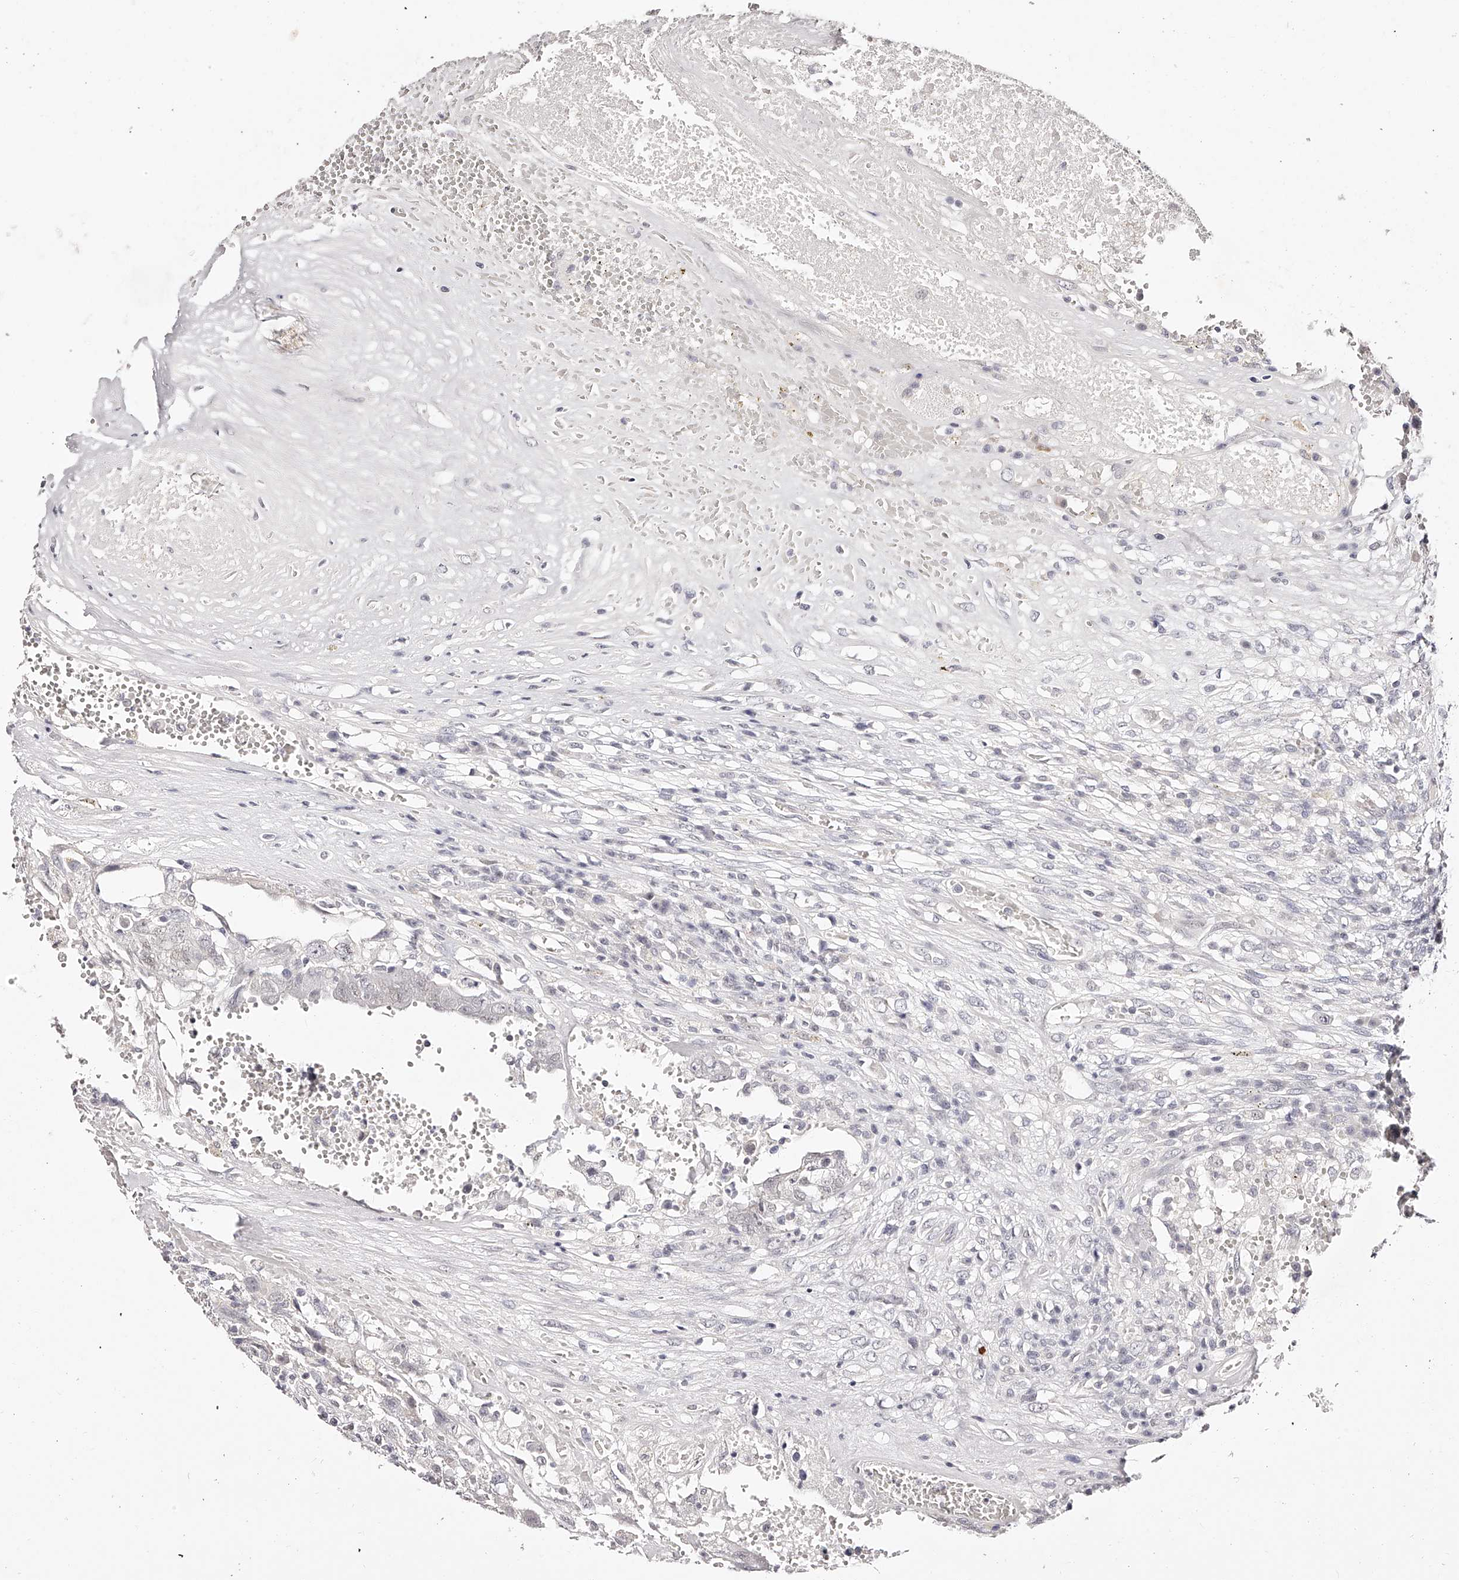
{"staining": {"intensity": "negative", "quantity": "none", "location": "none"}, "tissue": "testis cancer", "cell_type": "Tumor cells", "image_type": "cancer", "snomed": [{"axis": "morphology", "description": "Carcinoma, Embryonal, NOS"}, {"axis": "topography", "description": "Testis"}], "caption": "This is an immunohistochemistry histopathology image of testis cancer. There is no positivity in tumor cells.", "gene": "USF3", "patient": {"sex": "male", "age": 26}}